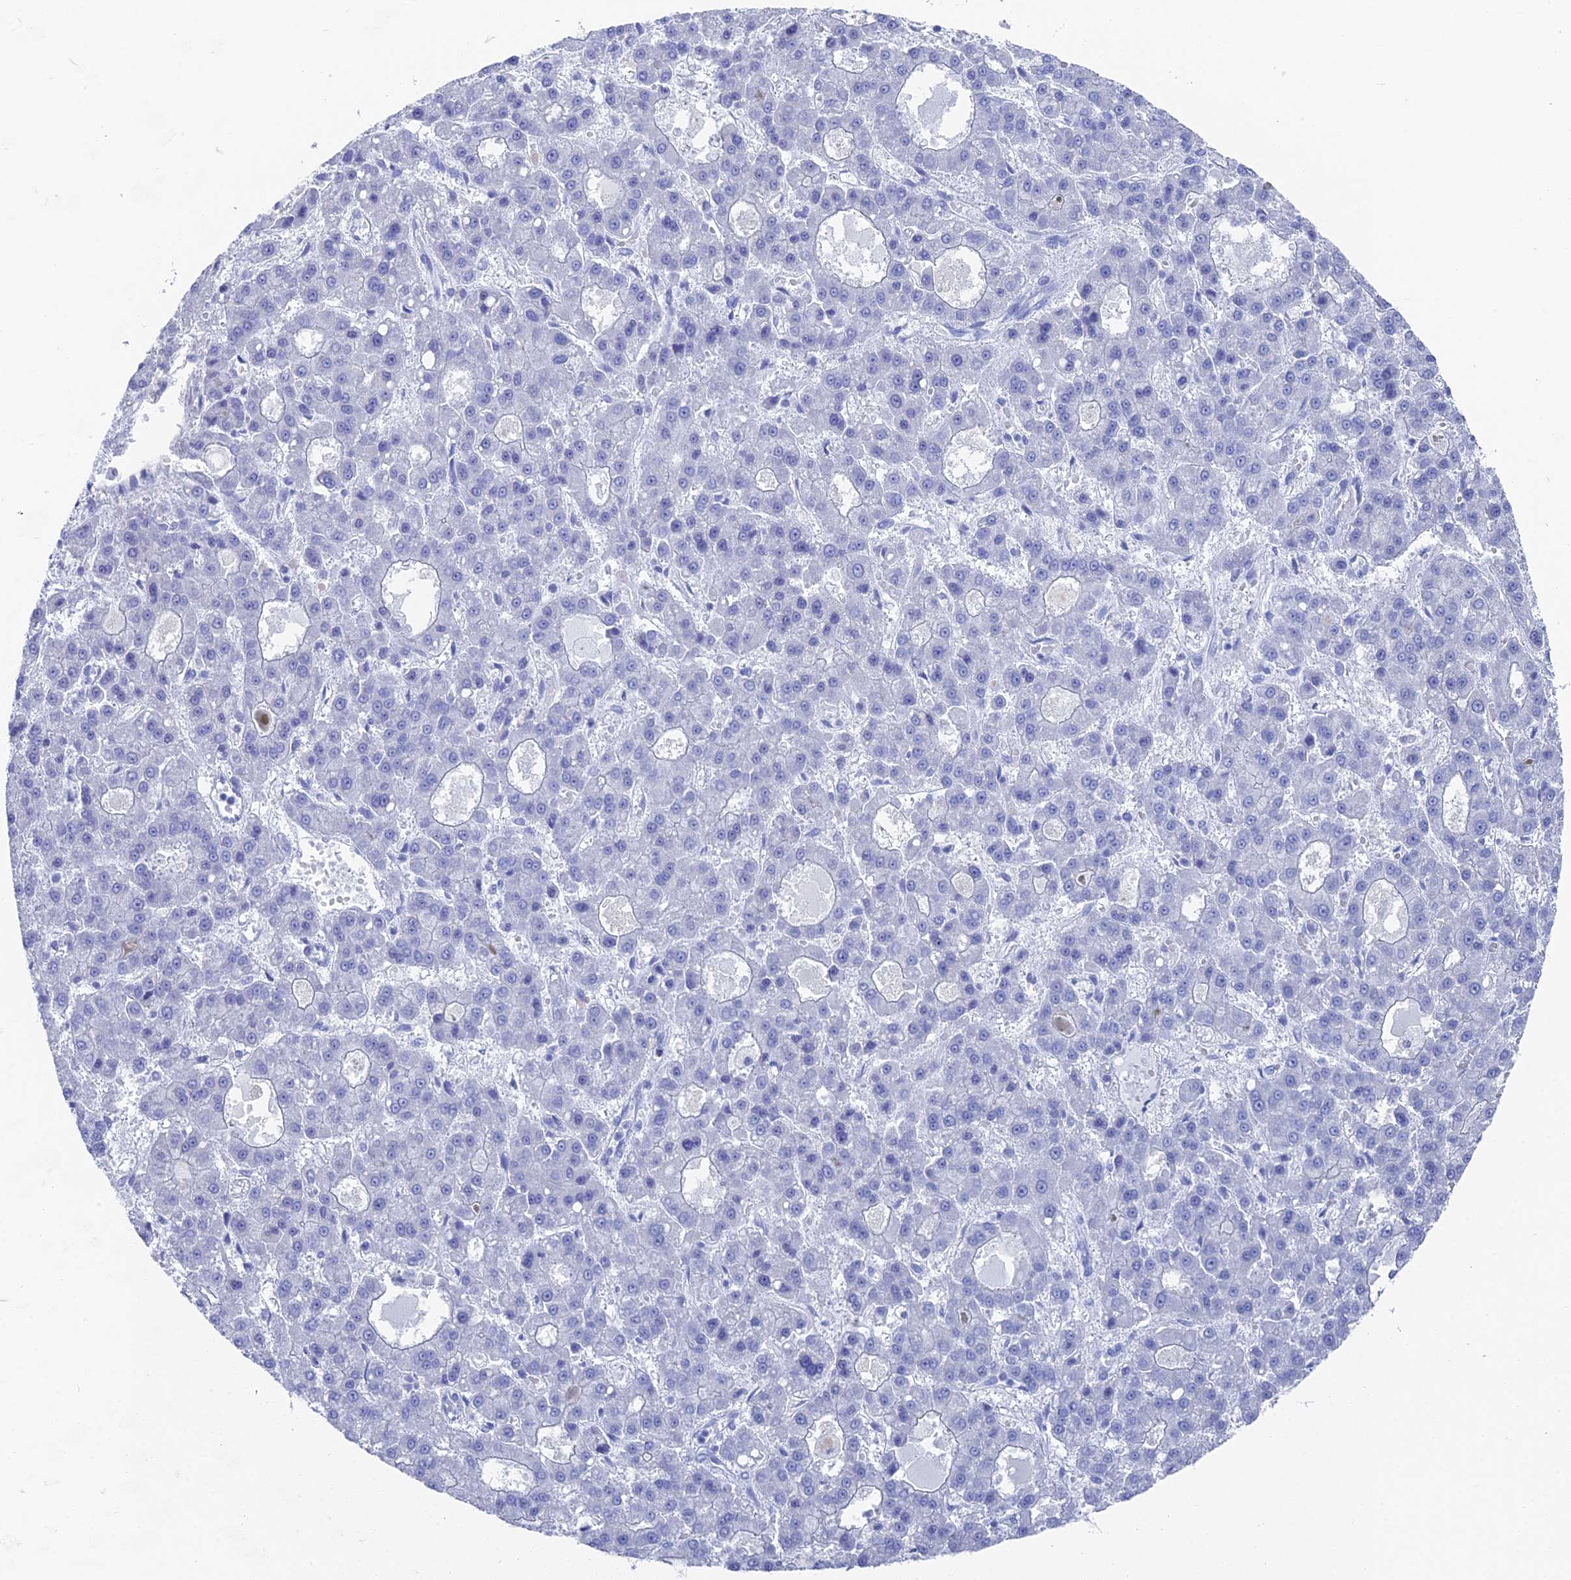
{"staining": {"intensity": "negative", "quantity": "none", "location": "none"}, "tissue": "liver cancer", "cell_type": "Tumor cells", "image_type": "cancer", "snomed": [{"axis": "morphology", "description": "Carcinoma, Hepatocellular, NOS"}, {"axis": "topography", "description": "Liver"}], "caption": "High magnification brightfield microscopy of liver cancer (hepatocellular carcinoma) stained with DAB (brown) and counterstained with hematoxylin (blue): tumor cells show no significant staining. (DAB immunohistochemistry with hematoxylin counter stain).", "gene": "ENPP3", "patient": {"sex": "male", "age": 70}}